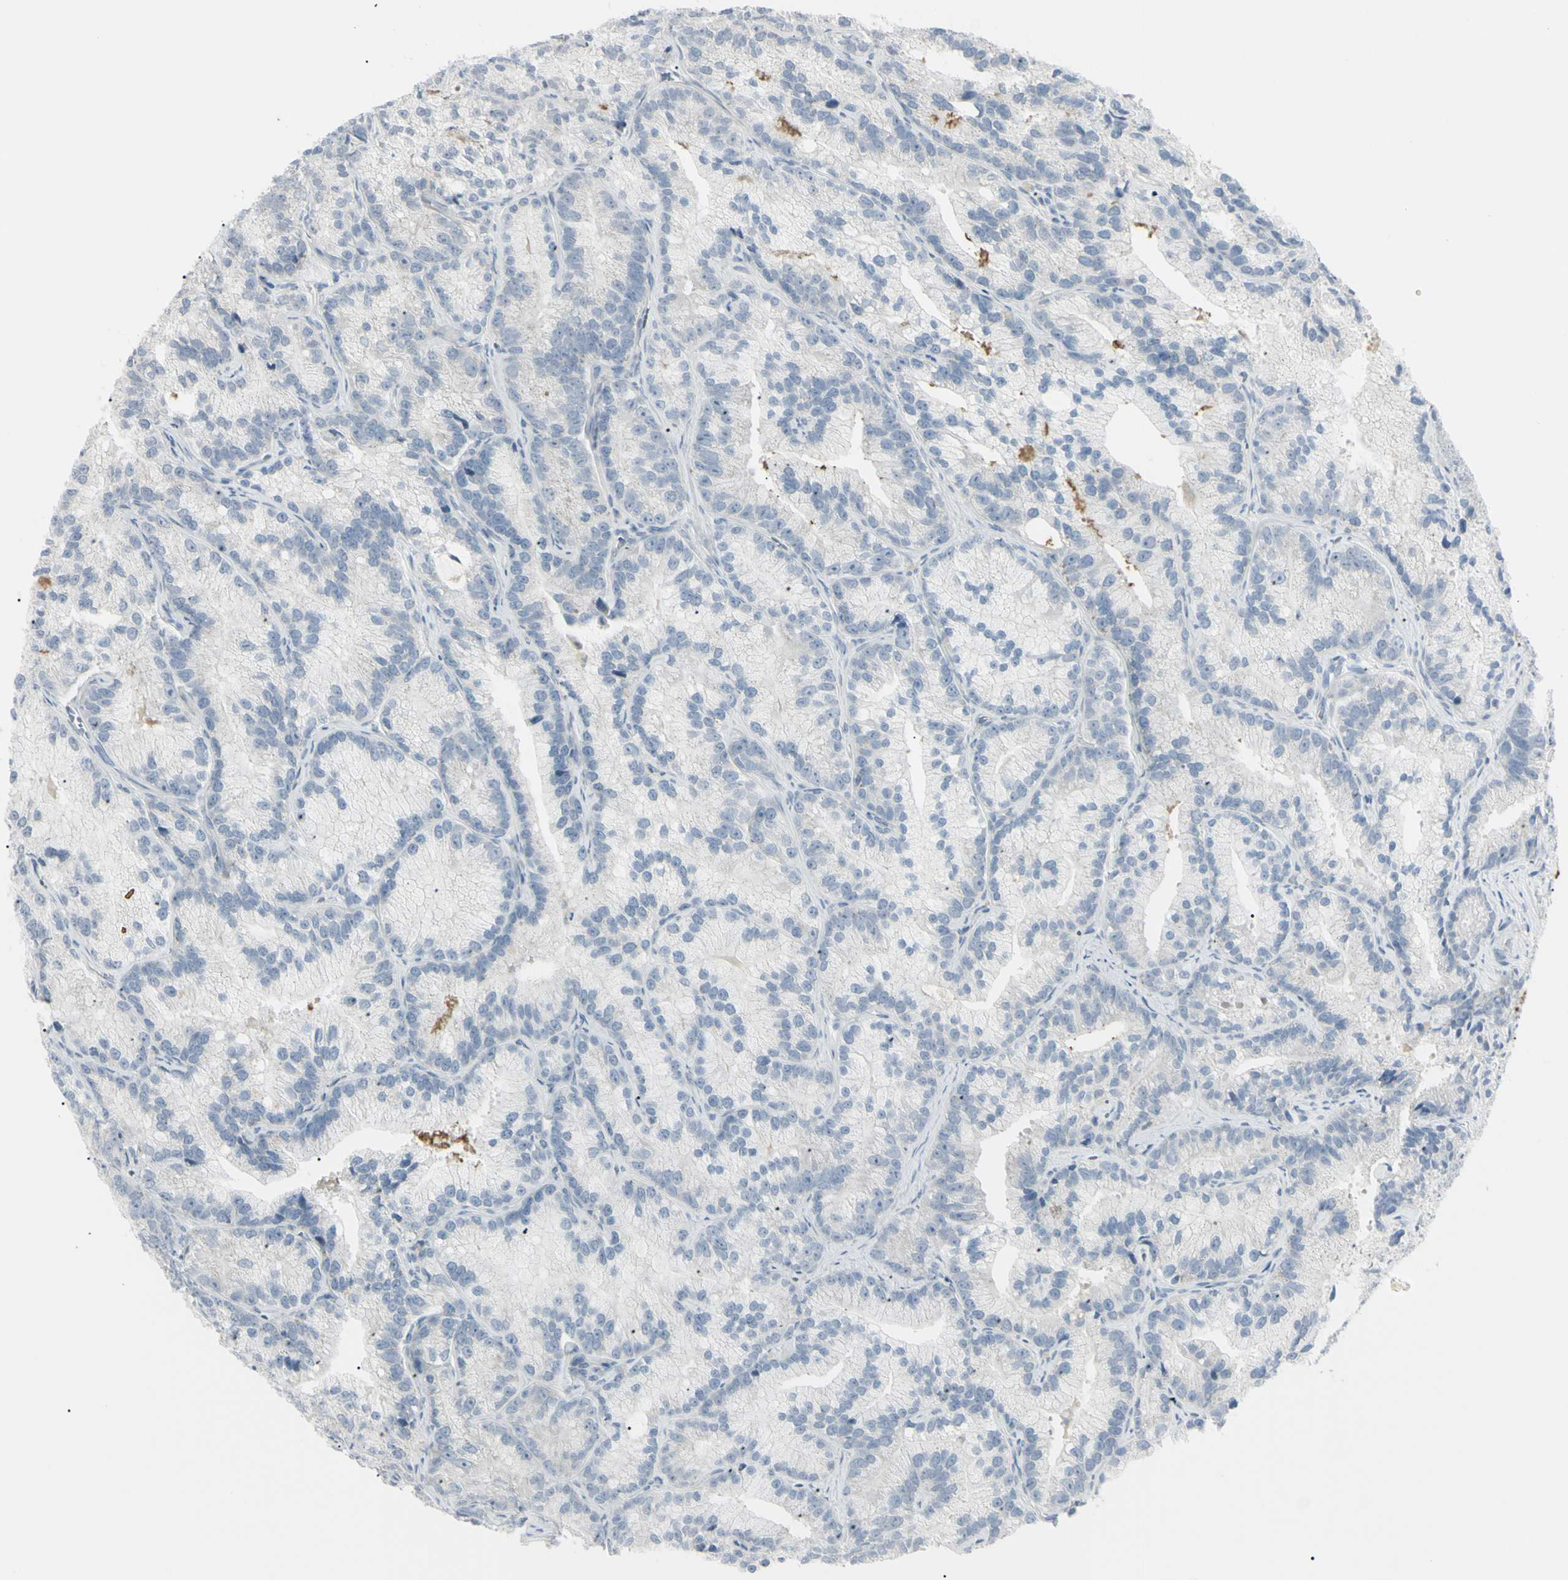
{"staining": {"intensity": "negative", "quantity": "none", "location": "none"}, "tissue": "prostate cancer", "cell_type": "Tumor cells", "image_type": "cancer", "snomed": [{"axis": "morphology", "description": "Adenocarcinoma, Low grade"}, {"axis": "topography", "description": "Prostate"}], "caption": "The histopathology image displays no staining of tumor cells in adenocarcinoma (low-grade) (prostate).", "gene": "PIP", "patient": {"sex": "male", "age": 89}}